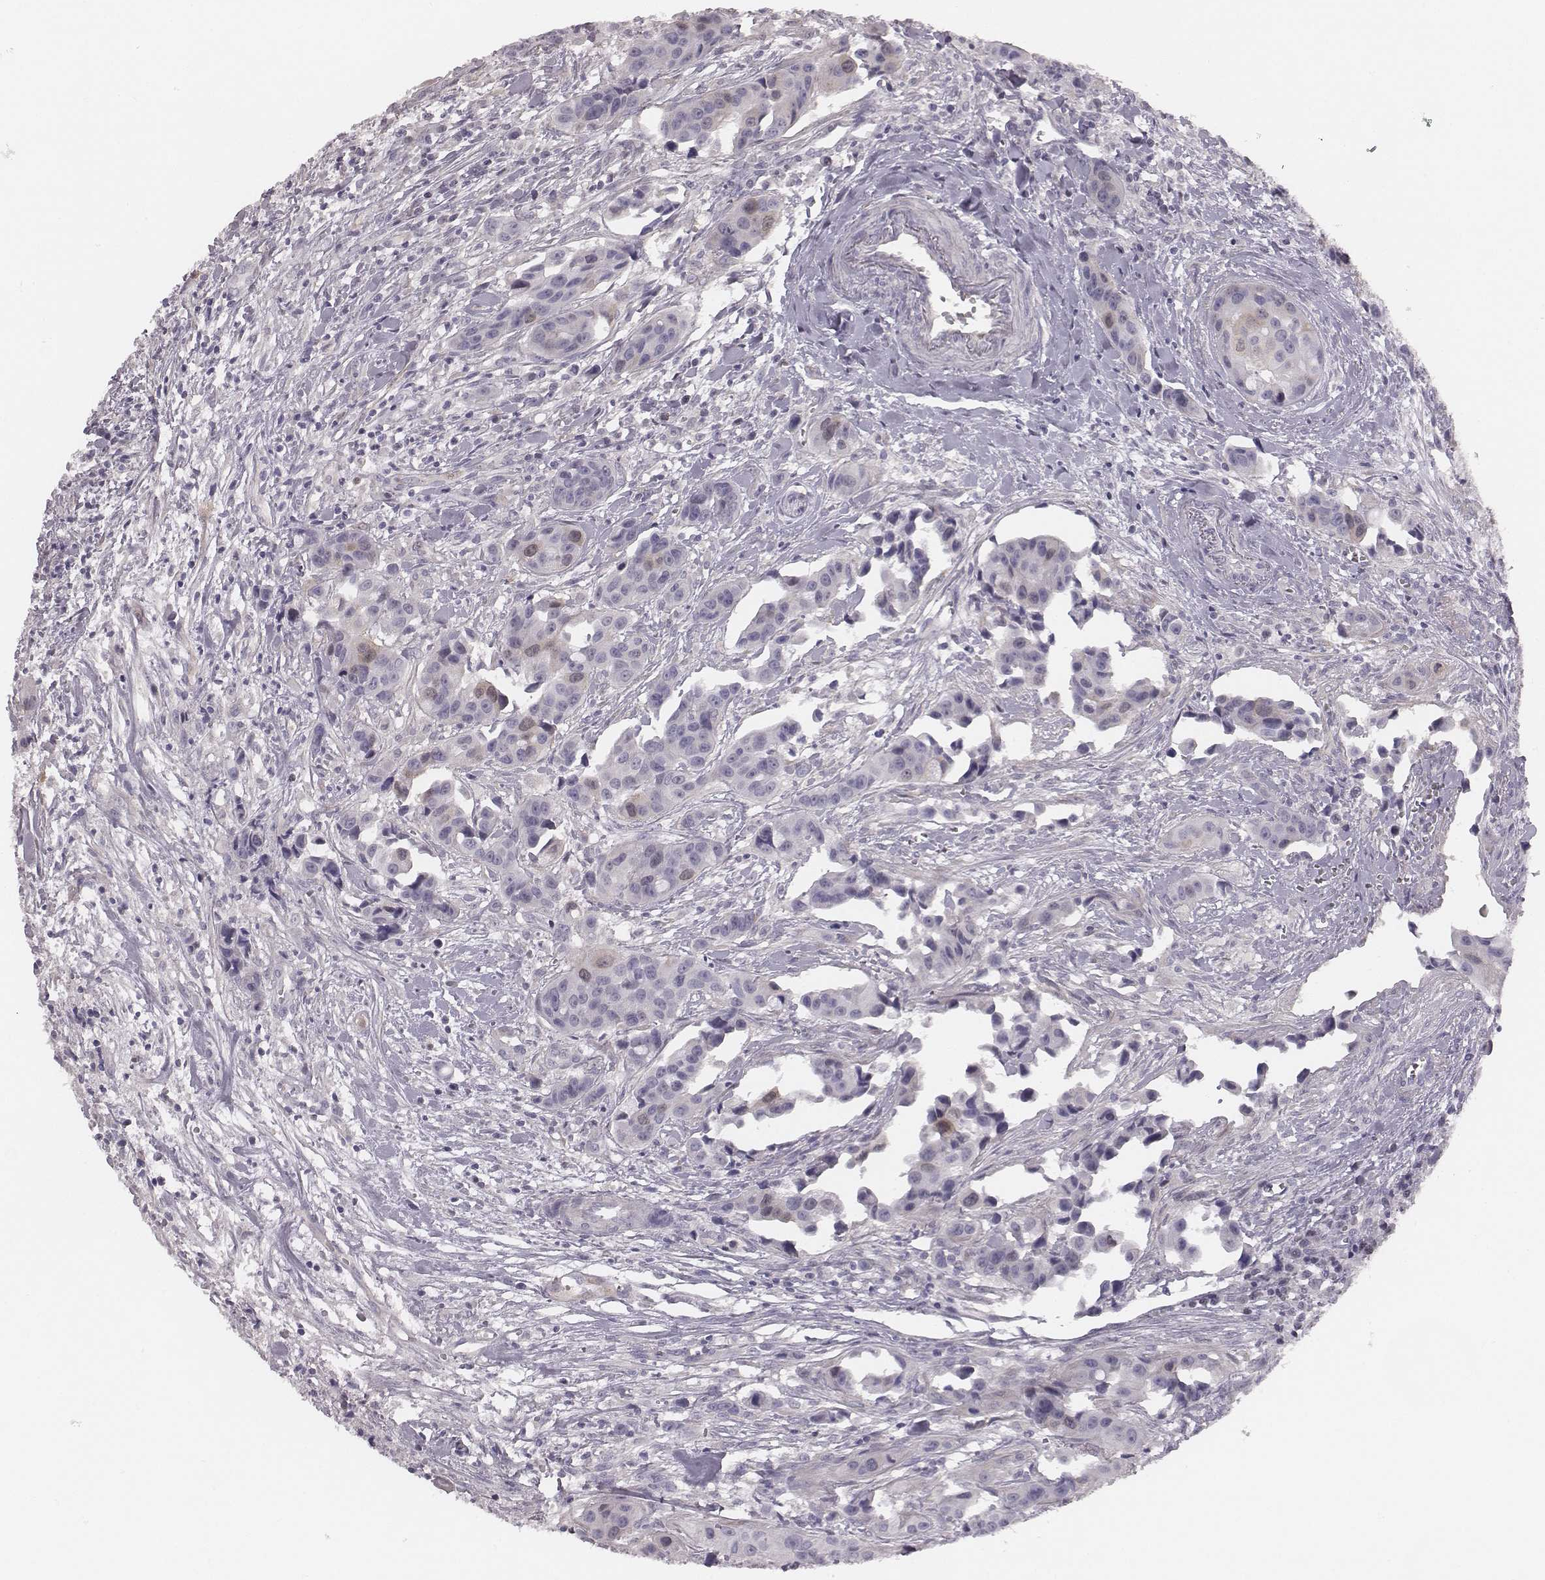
{"staining": {"intensity": "negative", "quantity": "none", "location": "none"}, "tissue": "head and neck cancer", "cell_type": "Tumor cells", "image_type": "cancer", "snomed": [{"axis": "morphology", "description": "Adenocarcinoma, NOS"}, {"axis": "topography", "description": "Head-Neck"}], "caption": "Histopathology image shows no protein positivity in tumor cells of head and neck cancer tissue.", "gene": "PBK", "patient": {"sex": "male", "age": 76}}